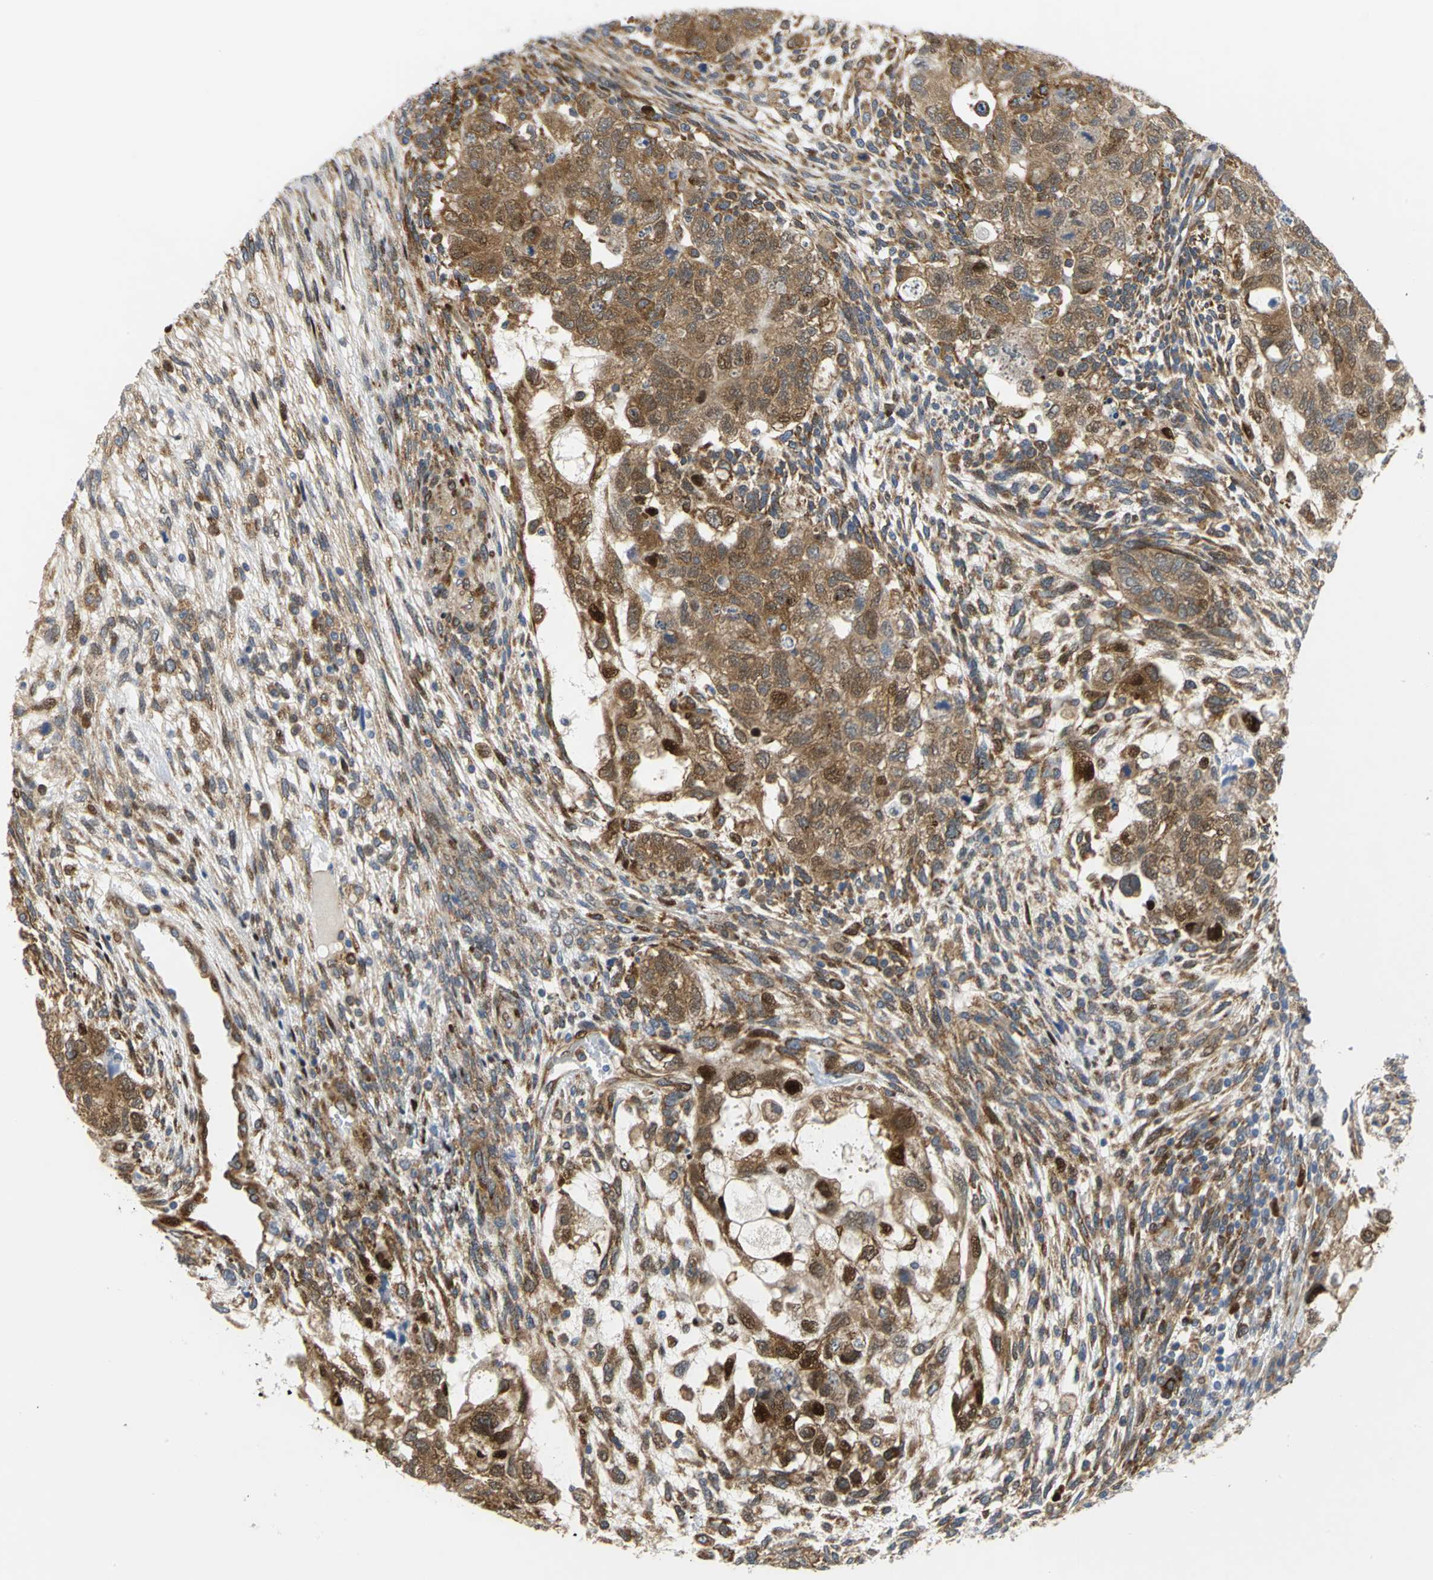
{"staining": {"intensity": "moderate", "quantity": ">75%", "location": "cytoplasmic/membranous,nuclear"}, "tissue": "testis cancer", "cell_type": "Tumor cells", "image_type": "cancer", "snomed": [{"axis": "morphology", "description": "Normal tissue, NOS"}, {"axis": "morphology", "description": "Carcinoma, Embryonal, NOS"}, {"axis": "topography", "description": "Testis"}], "caption": "About >75% of tumor cells in human testis cancer (embryonal carcinoma) exhibit moderate cytoplasmic/membranous and nuclear protein positivity as visualized by brown immunohistochemical staining.", "gene": "YBX1", "patient": {"sex": "male", "age": 36}}